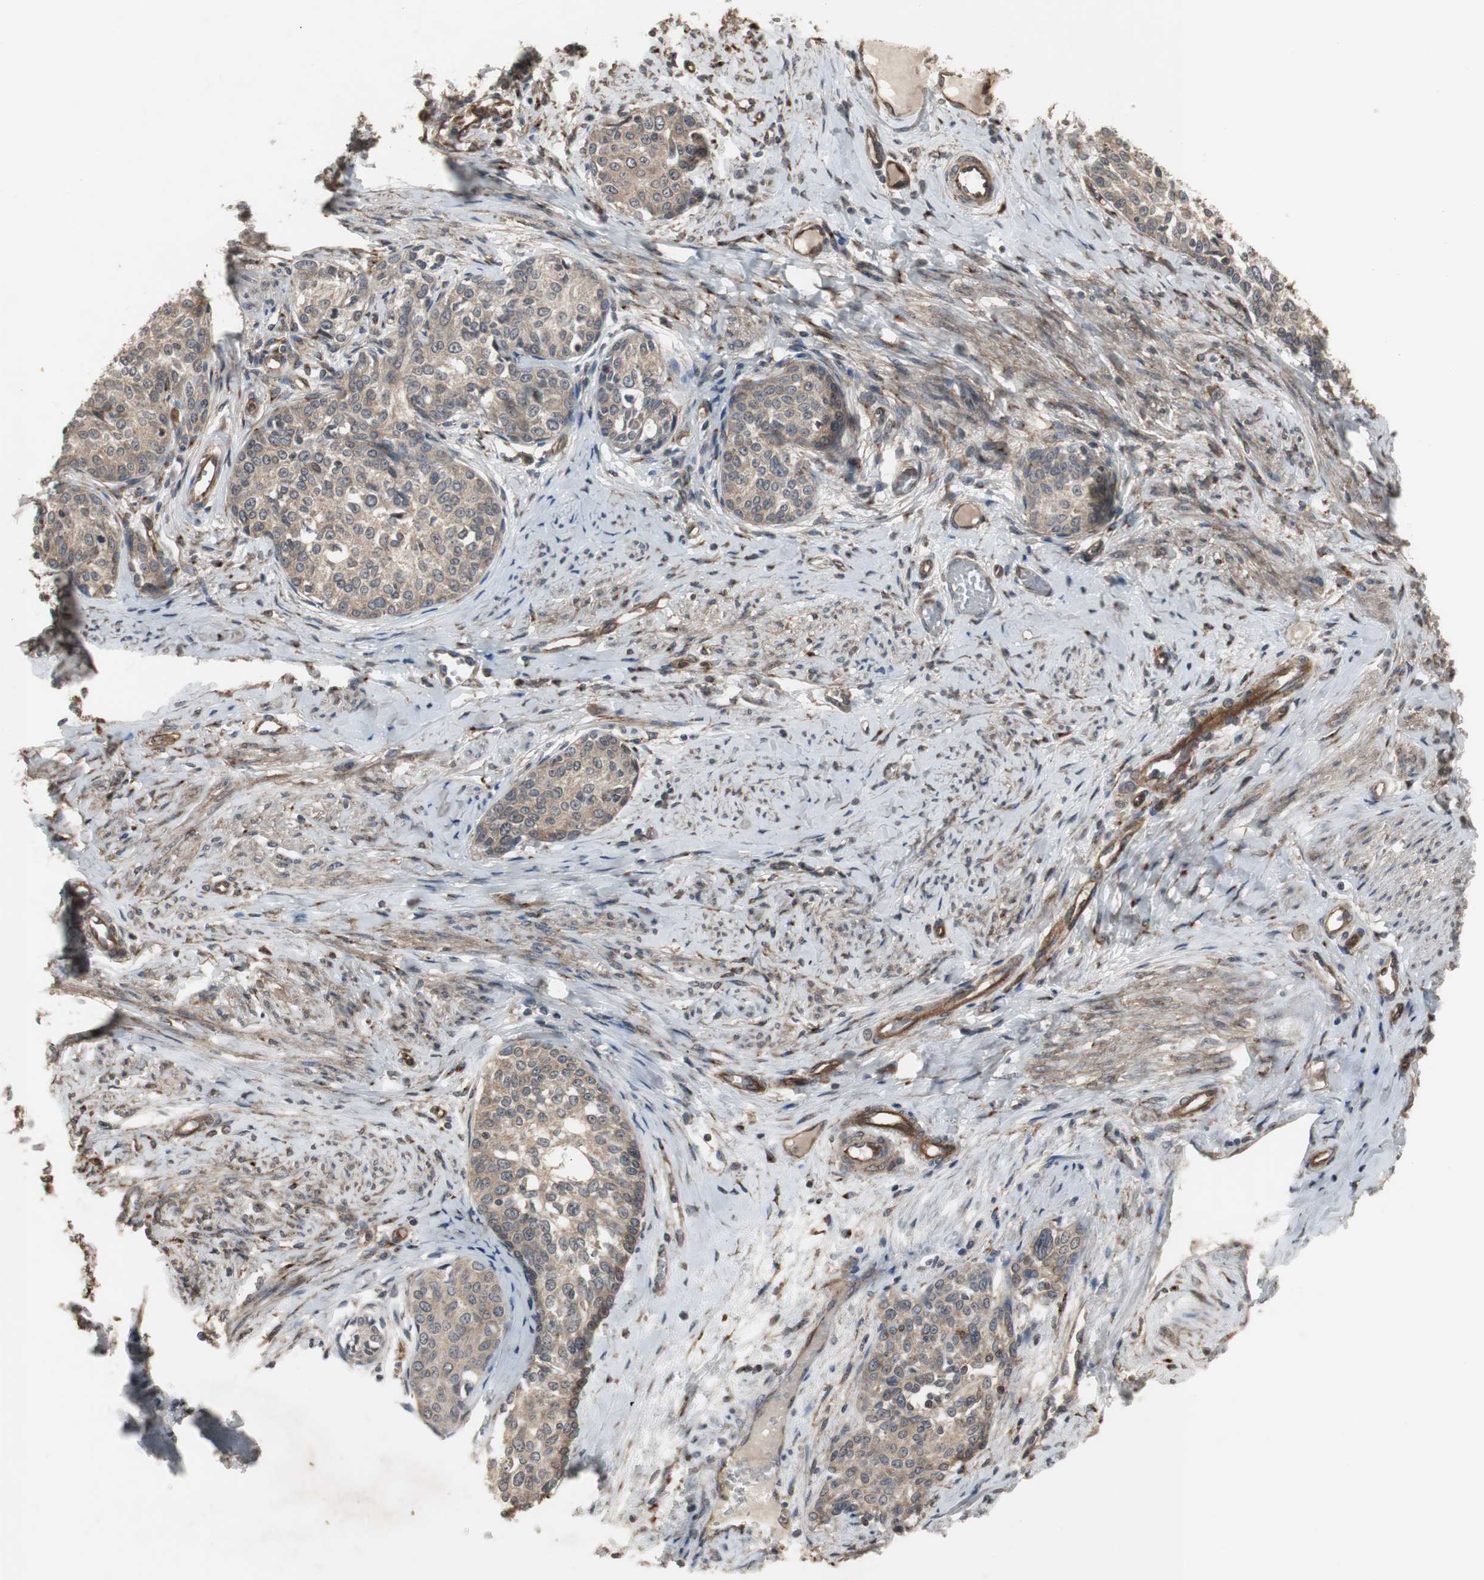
{"staining": {"intensity": "weak", "quantity": ">75%", "location": "cytoplasmic/membranous"}, "tissue": "cervical cancer", "cell_type": "Tumor cells", "image_type": "cancer", "snomed": [{"axis": "morphology", "description": "Squamous cell carcinoma, NOS"}, {"axis": "morphology", "description": "Adenocarcinoma, NOS"}, {"axis": "topography", "description": "Cervix"}], "caption": "Squamous cell carcinoma (cervical) stained for a protein displays weak cytoplasmic/membranous positivity in tumor cells.", "gene": "ATP2B2", "patient": {"sex": "female", "age": 52}}